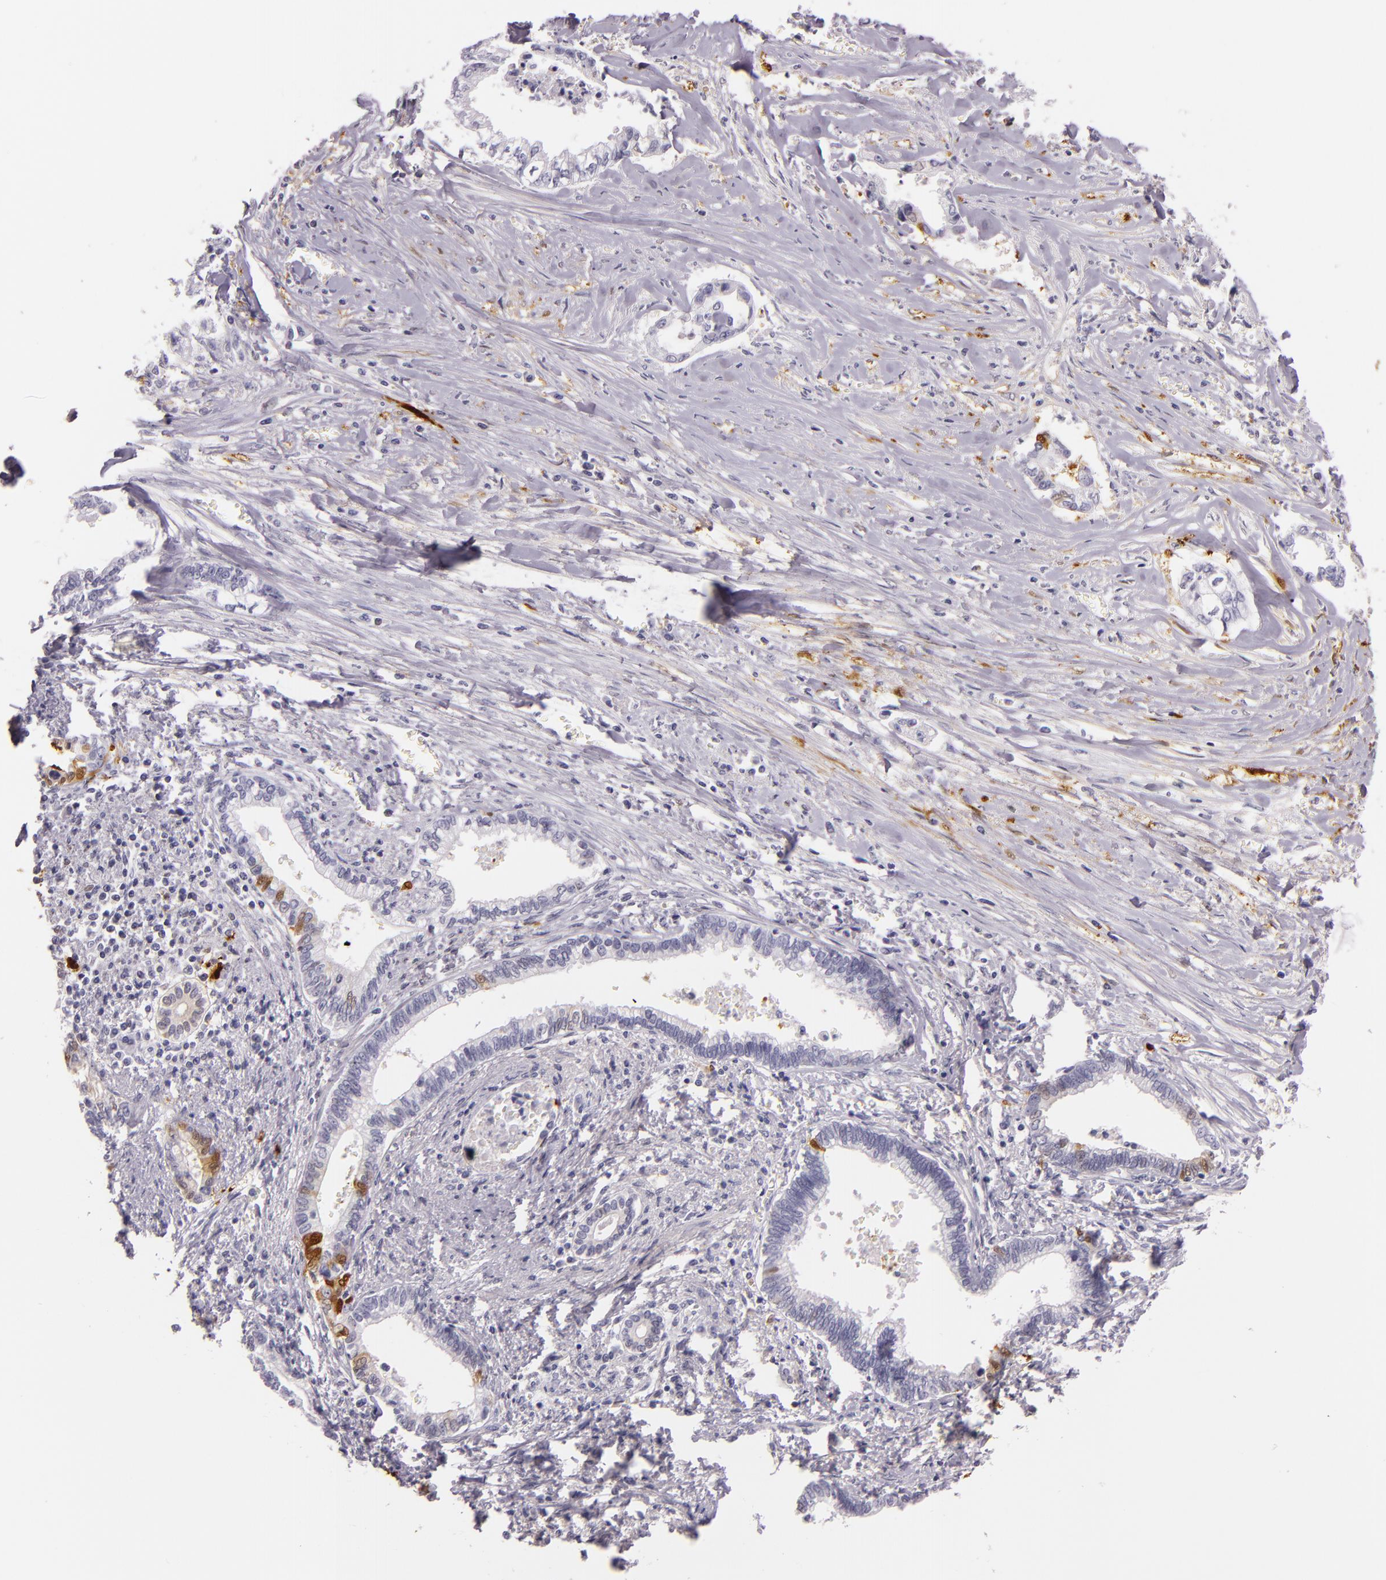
{"staining": {"intensity": "moderate", "quantity": "<25%", "location": "nuclear"}, "tissue": "liver cancer", "cell_type": "Tumor cells", "image_type": "cancer", "snomed": [{"axis": "morphology", "description": "Cholangiocarcinoma"}, {"axis": "topography", "description": "Liver"}], "caption": "Liver cancer tissue demonstrates moderate nuclear expression in about <25% of tumor cells The staining was performed using DAB (3,3'-diaminobenzidine) to visualize the protein expression in brown, while the nuclei were stained in blue with hematoxylin (Magnification: 20x).", "gene": "MT1A", "patient": {"sex": "male", "age": 57}}